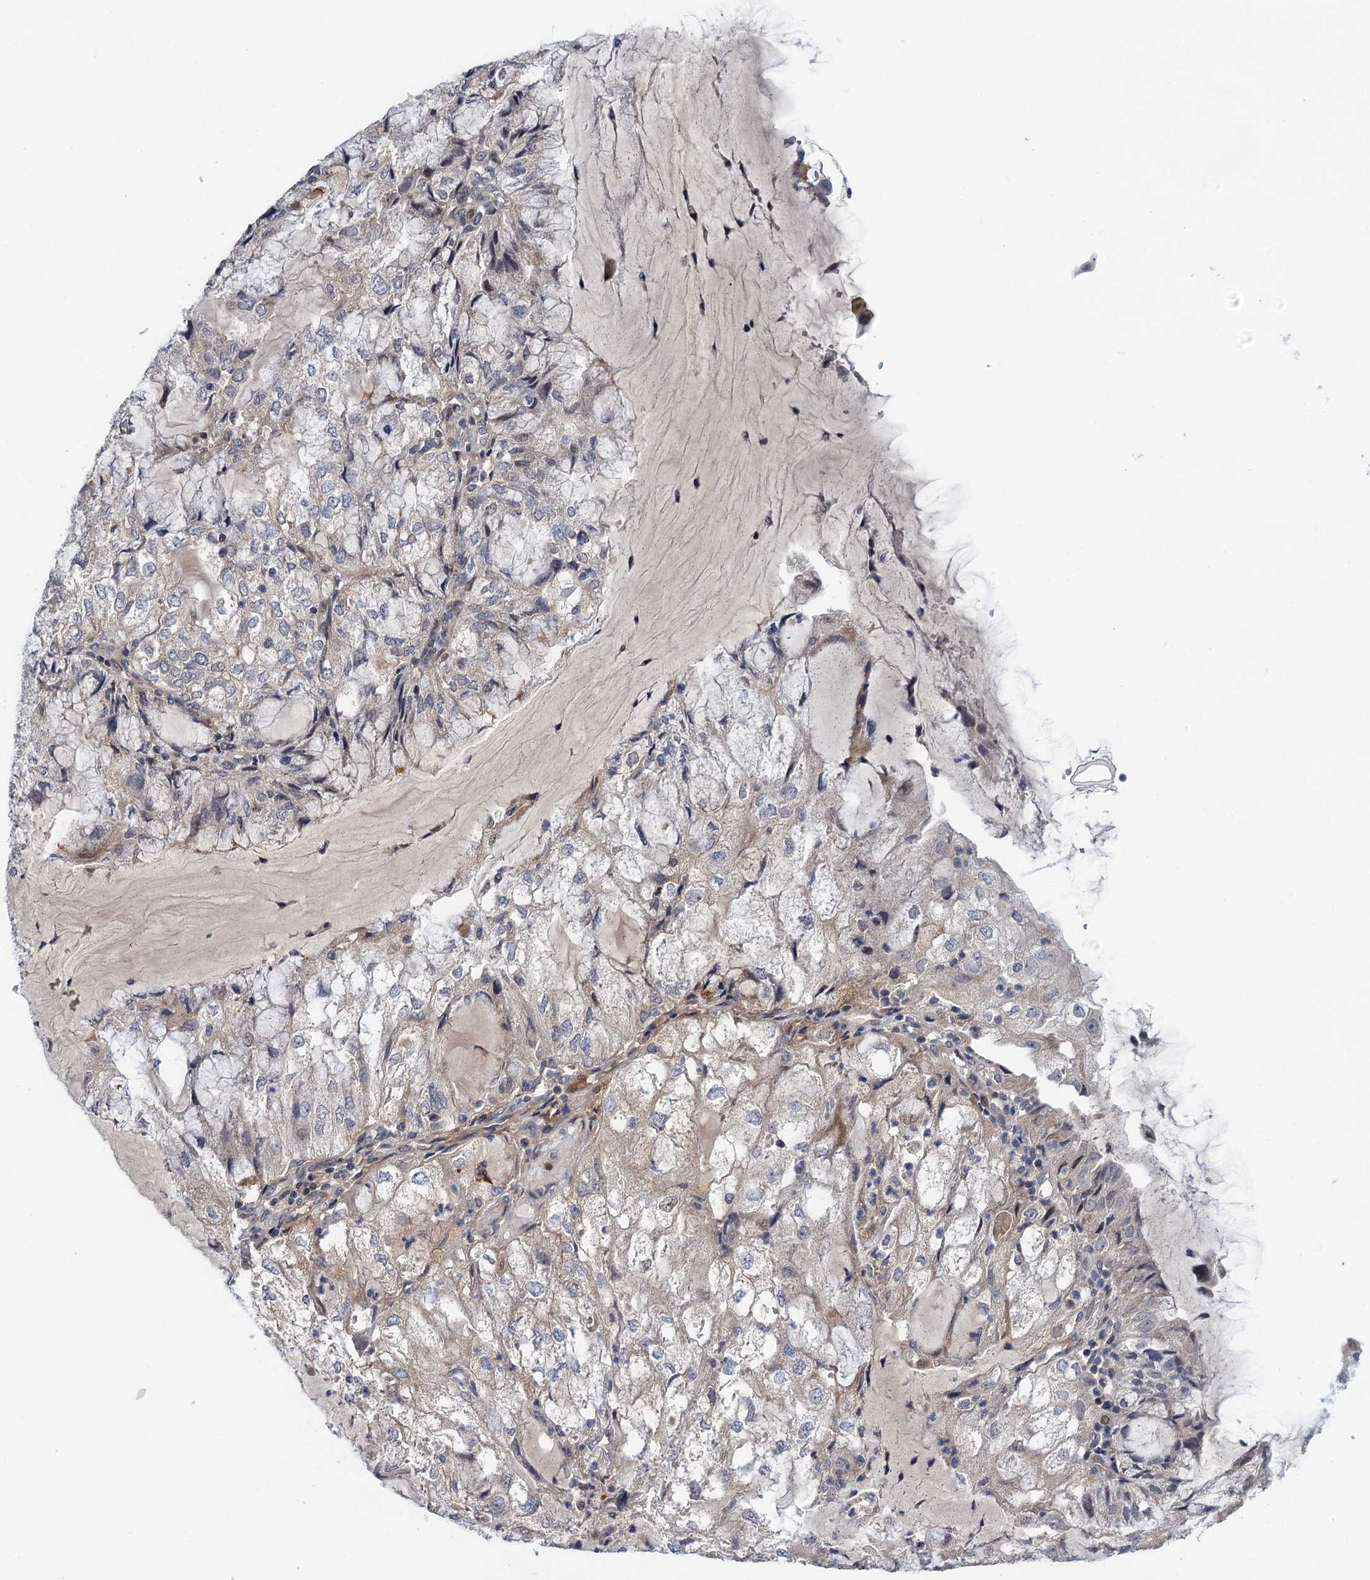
{"staining": {"intensity": "weak", "quantity": "<25%", "location": "cytoplasmic/membranous"}, "tissue": "endometrial cancer", "cell_type": "Tumor cells", "image_type": "cancer", "snomed": [{"axis": "morphology", "description": "Adenocarcinoma, NOS"}, {"axis": "topography", "description": "Endometrium"}], "caption": "Endometrial cancer (adenocarcinoma) was stained to show a protein in brown. There is no significant expression in tumor cells. (Stains: DAB immunohistochemistry with hematoxylin counter stain, Microscopy: brightfield microscopy at high magnification).", "gene": "MDM1", "patient": {"sex": "female", "age": 81}}